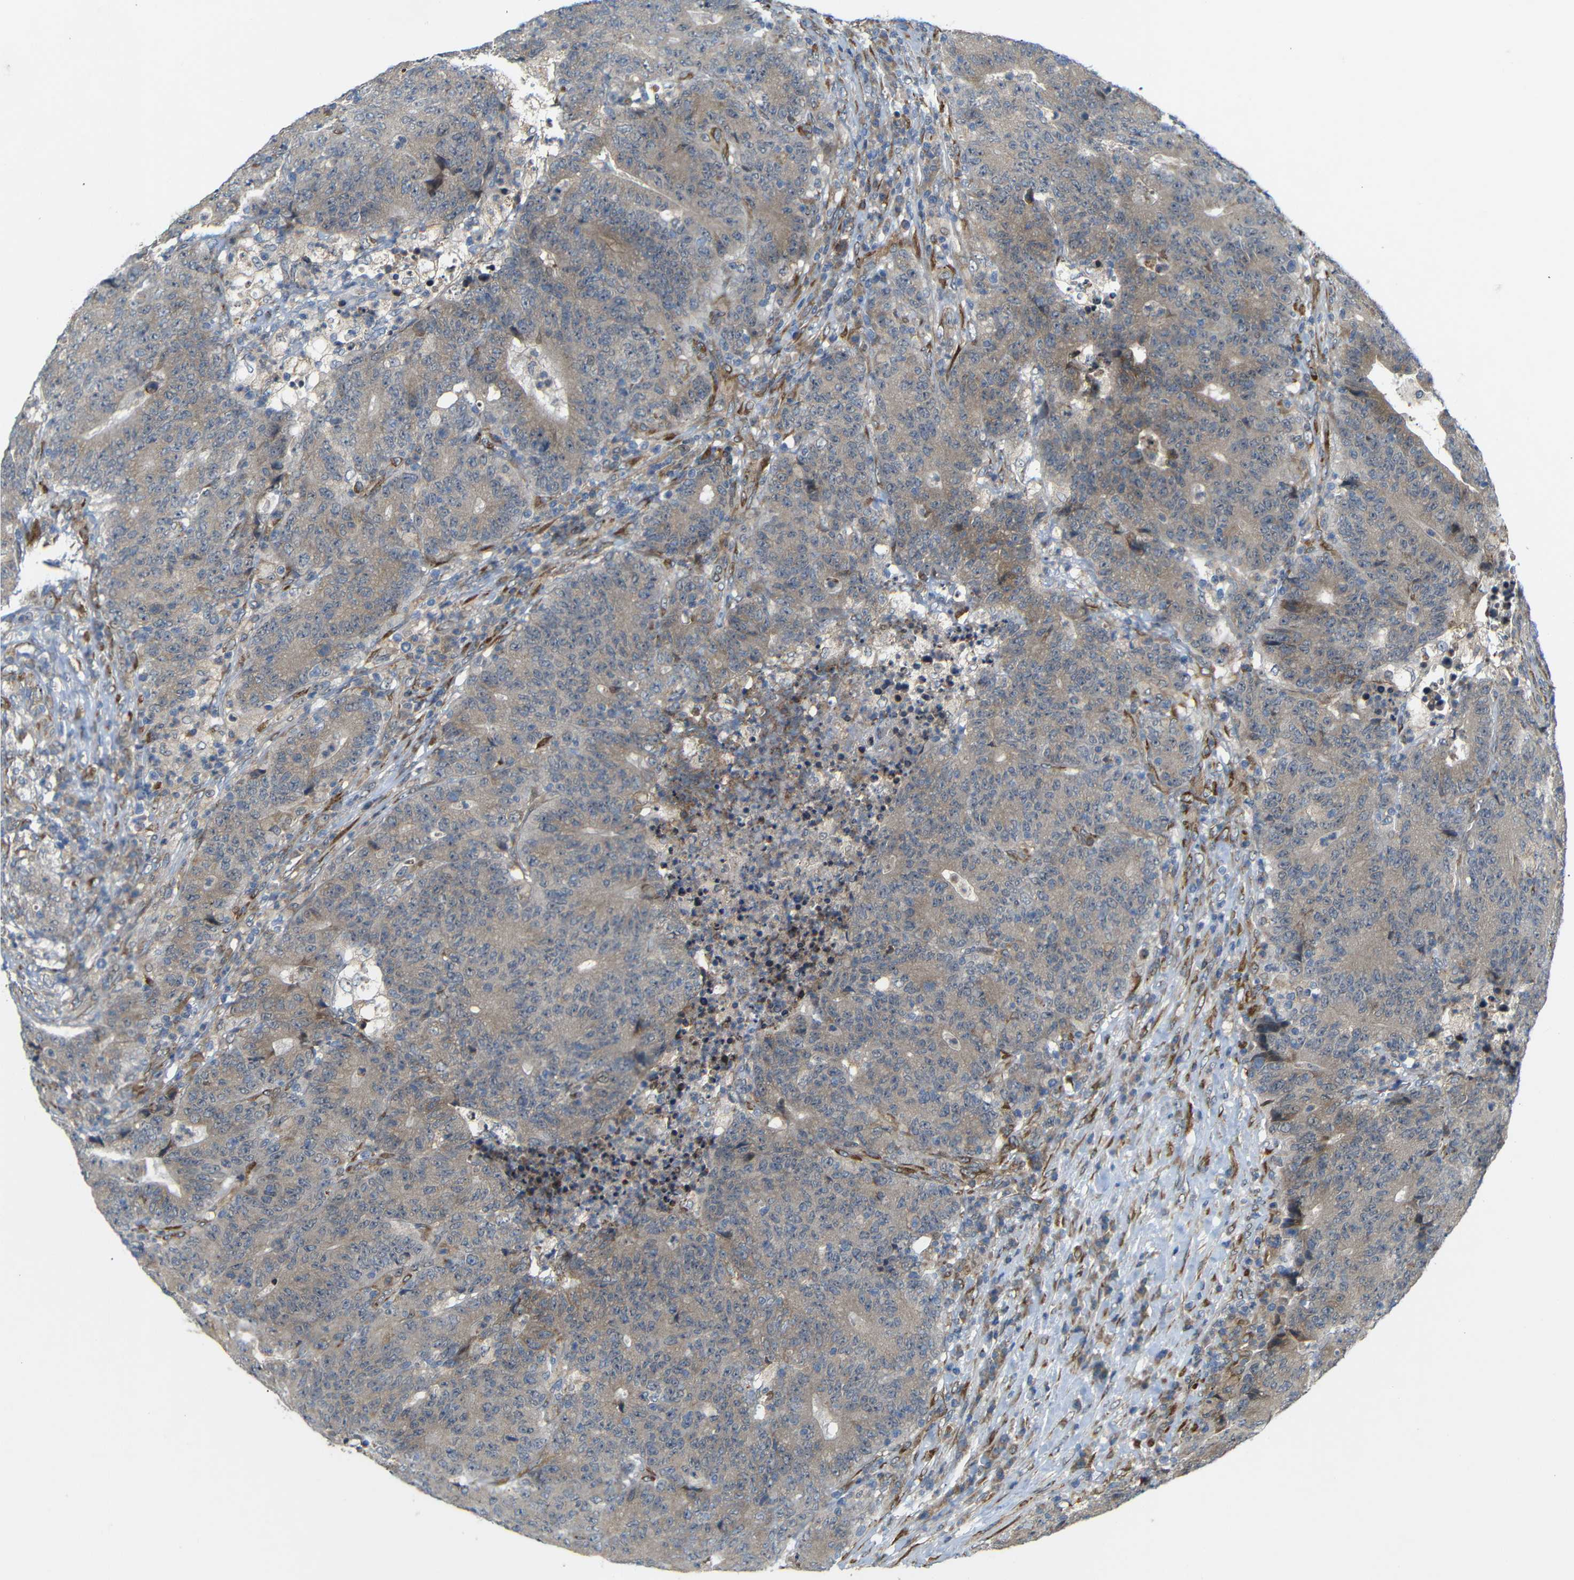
{"staining": {"intensity": "moderate", "quantity": ">75%", "location": "cytoplasmic/membranous"}, "tissue": "colorectal cancer", "cell_type": "Tumor cells", "image_type": "cancer", "snomed": [{"axis": "morphology", "description": "Normal tissue, NOS"}, {"axis": "morphology", "description": "Adenocarcinoma, NOS"}, {"axis": "topography", "description": "Colon"}], "caption": "Immunohistochemistry of human adenocarcinoma (colorectal) exhibits medium levels of moderate cytoplasmic/membranous positivity in approximately >75% of tumor cells.", "gene": "P3H2", "patient": {"sex": "female", "age": 75}}